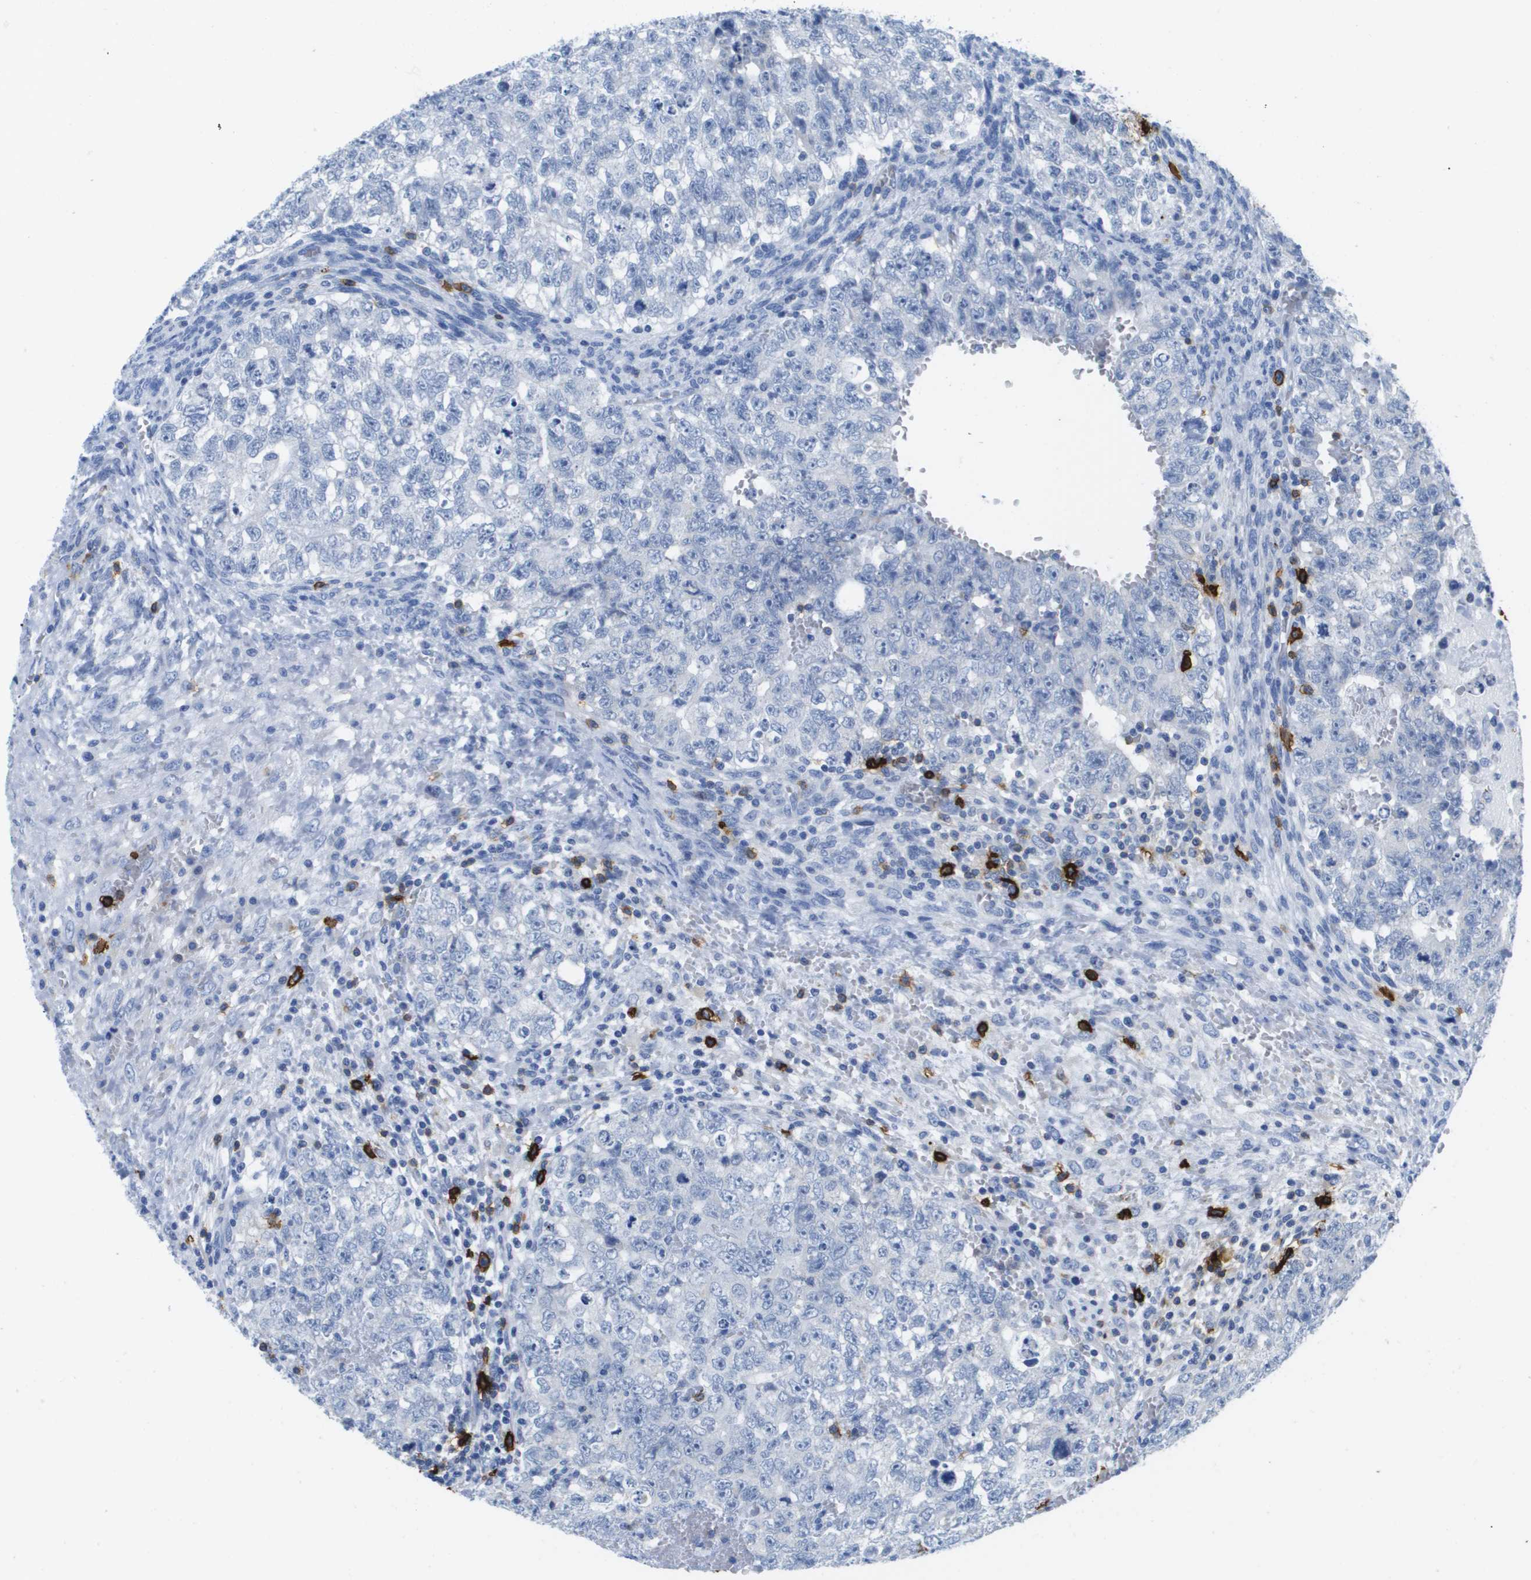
{"staining": {"intensity": "negative", "quantity": "none", "location": "none"}, "tissue": "testis cancer", "cell_type": "Tumor cells", "image_type": "cancer", "snomed": [{"axis": "morphology", "description": "Seminoma, NOS"}, {"axis": "morphology", "description": "Carcinoma, Embryonal, NOS"}, {"axis": "topography", "description": "Testis"}], "caption": "An immunohistochemistry histopathology image of testis seminoma is shown. There is no staining in tumor cells of testis seminoma.", "gene": "MS4A1", "patient": {"sex": "male", "age": 38}}